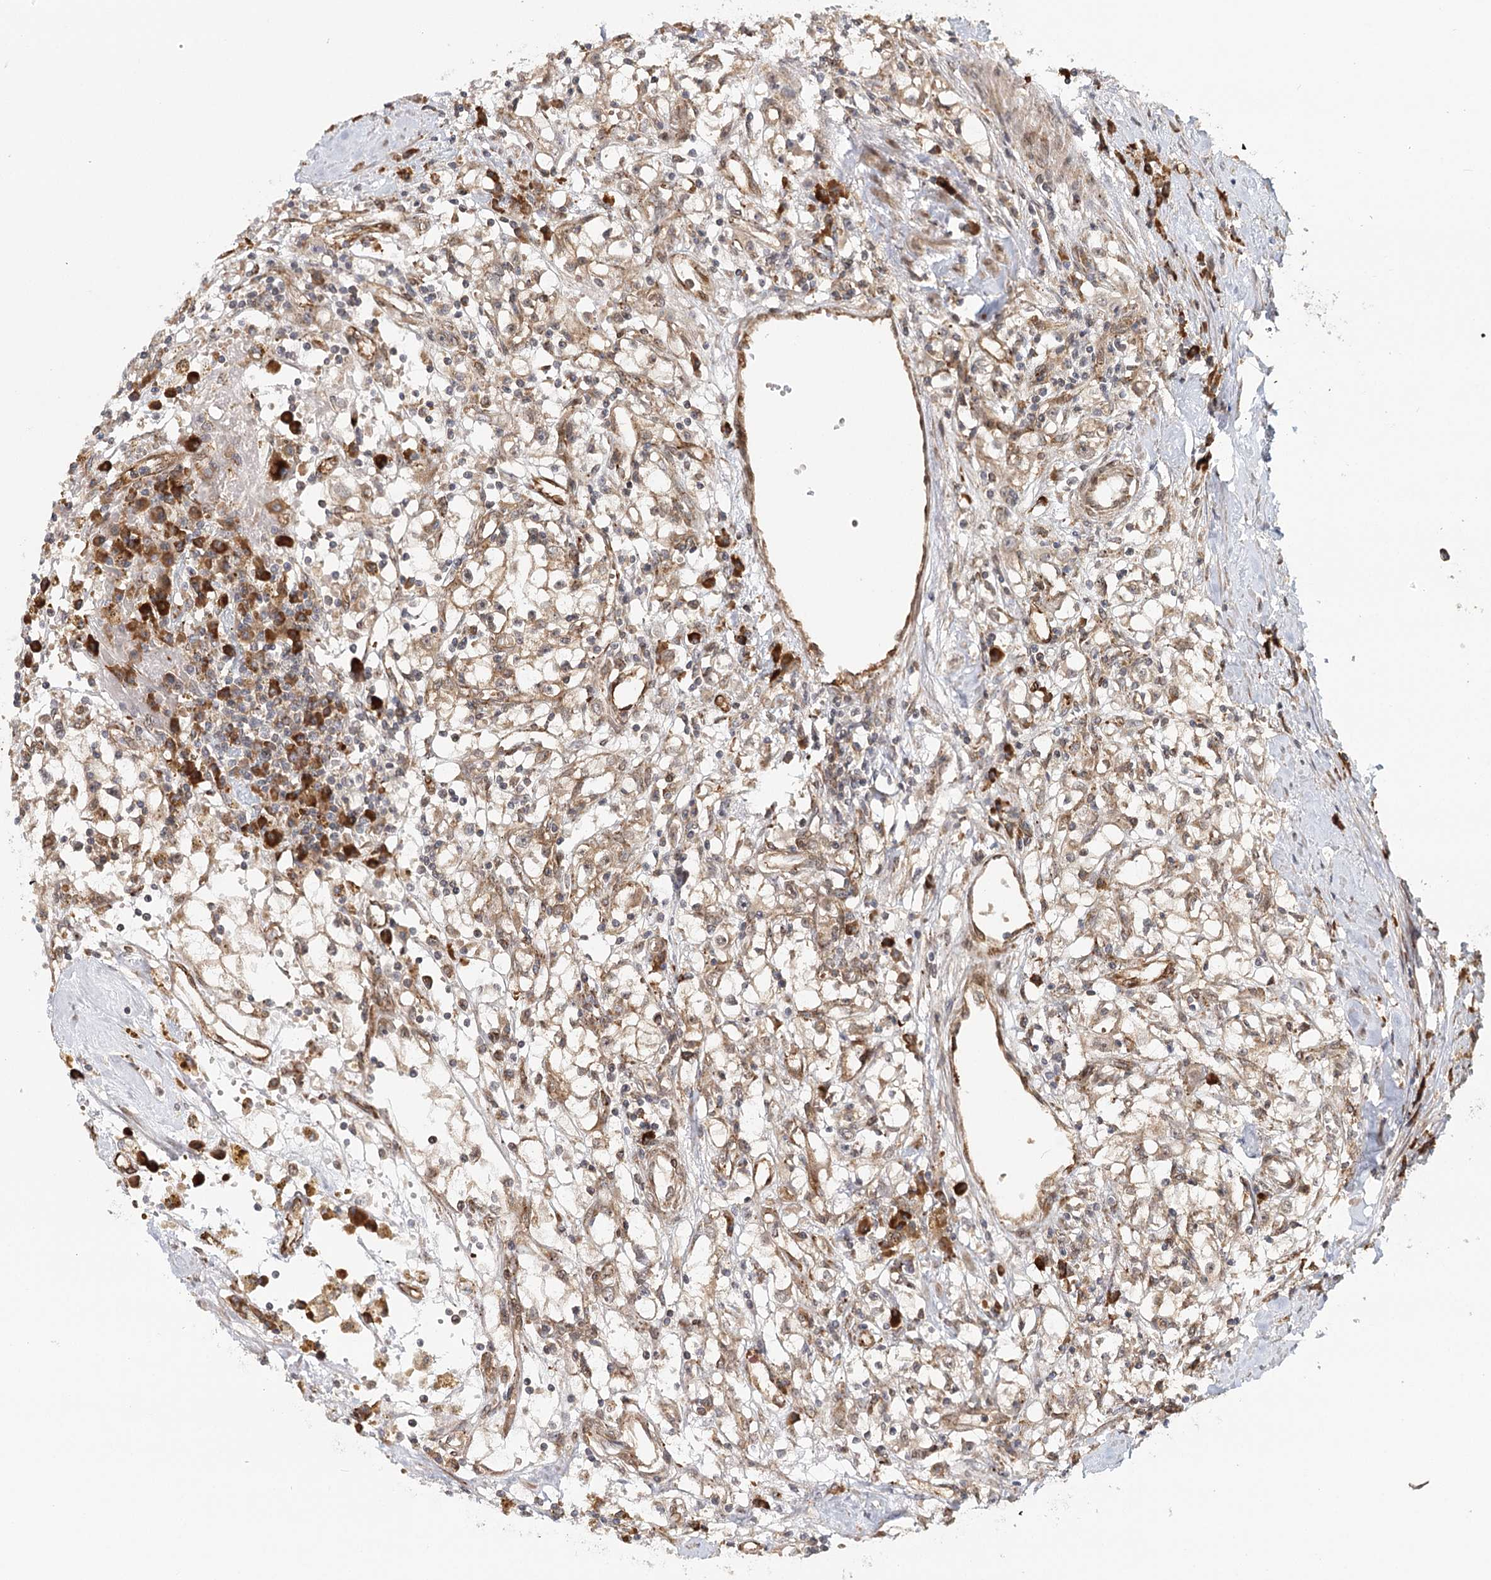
{"staining": {"intensity": "moderate", "quantity": ">75%", "location": "cytoplasmic/membranous"}, "tissue": "renal cancer", "cell_type": "Tumor cells", "image_type": "cancer", "snomed": [{"axis": "morphology", "description": "Adenocarcinoma, NOS"}, {"axis": "topography", "description": "Kidney"}], "caption": "Renal cancer stained with a protein marker reveals moderate staining in tumor cells.", "gene": "MKNK1", "patient": {"sex": "male", "age": 56}}